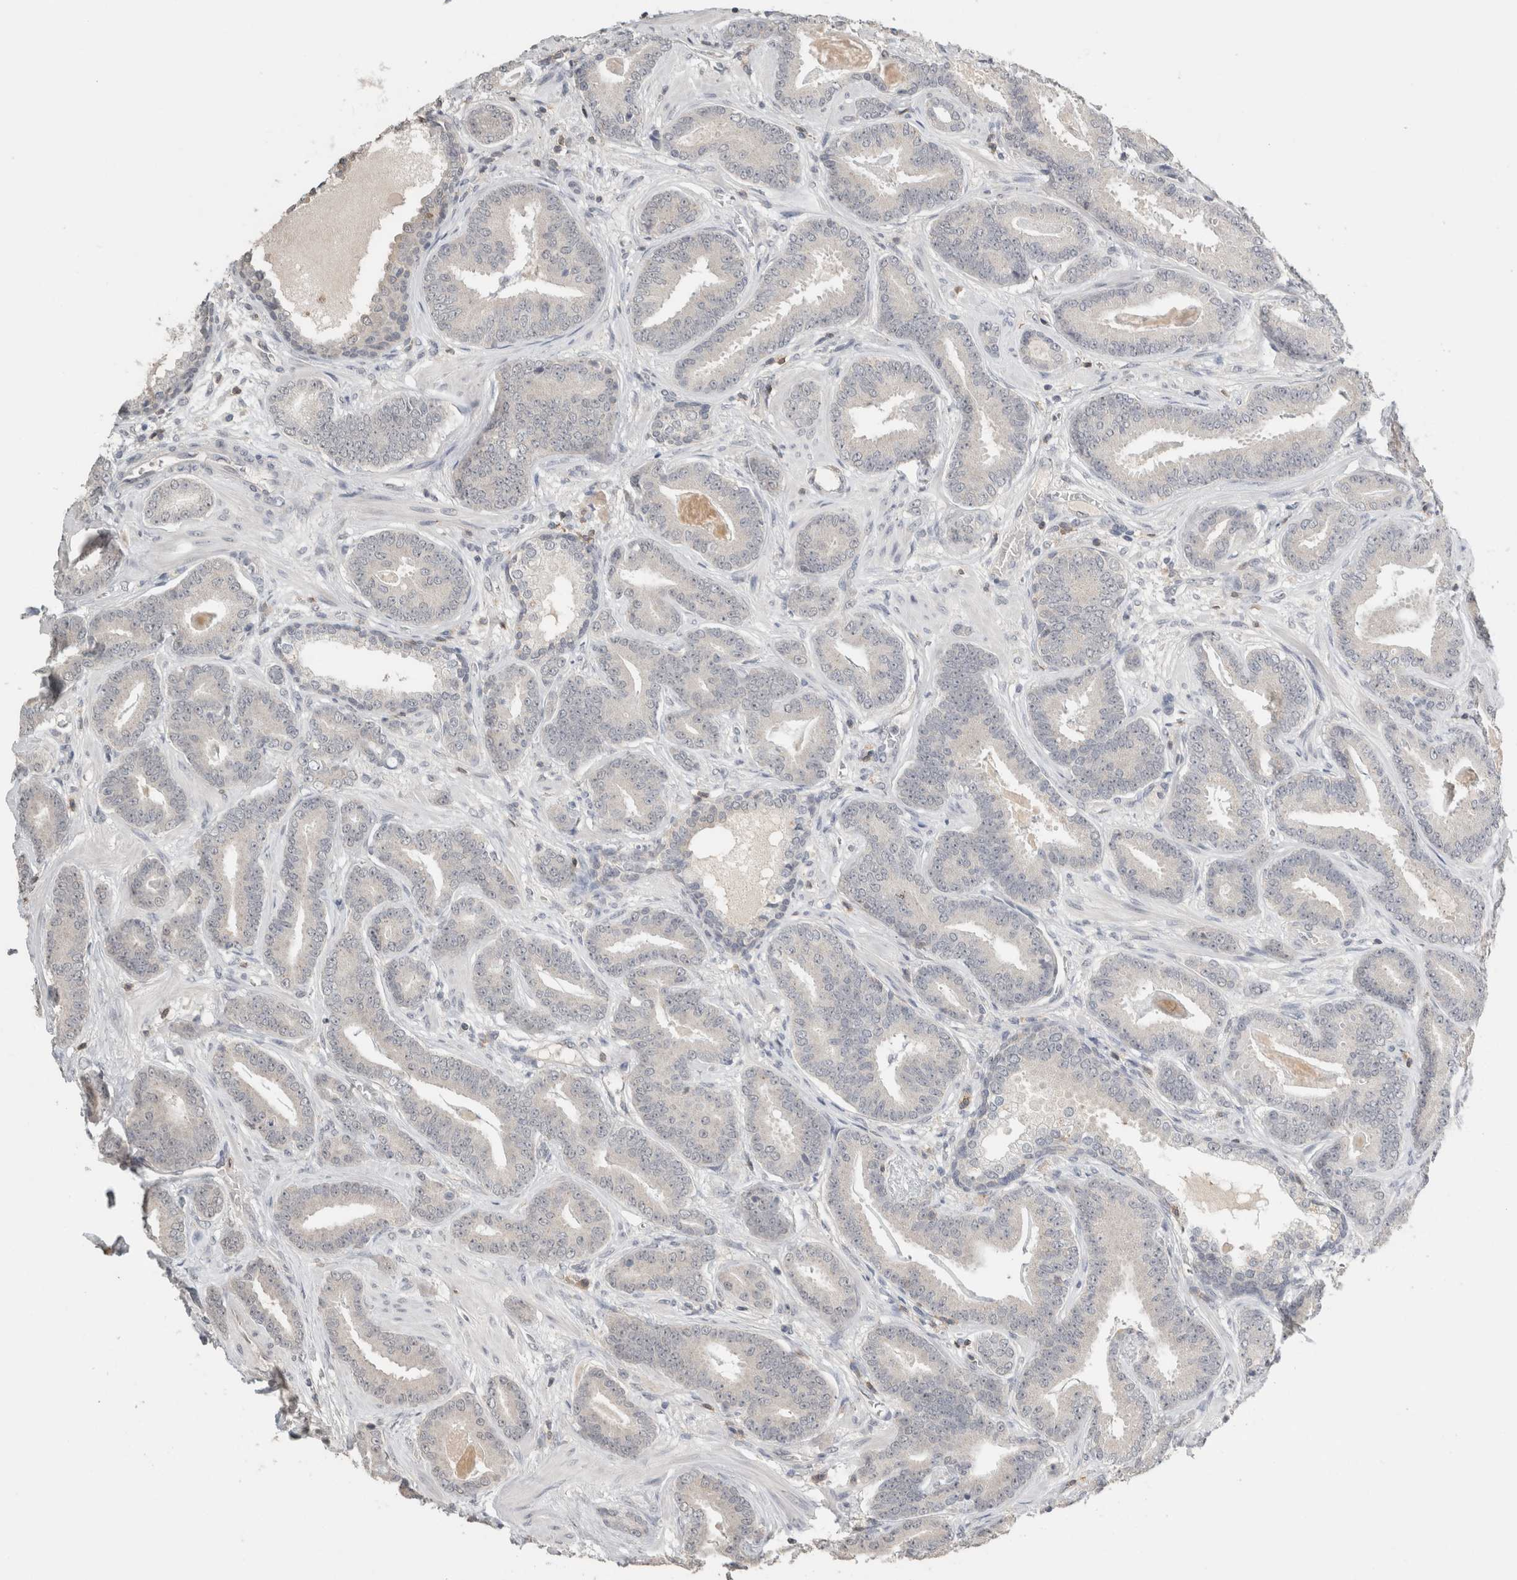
{"staining": {"intensity": "negative", "quantity": "none", "location": "none"}, "tissue": "prostate cancer", "cell_type": "Tumor cells", "image_type": "cancer", "snomed": [{"axis": "morphology", "description": "Adenocarcinoma, Low grade"}, {"axis": "topography", "description": "Prostate"}], "caption": "Tumor cells show no significant positivity in low-grade adenocarcinoma (prostate).", "gene": "TRAT1", "patient": {"sex": "male", "age": 62}}